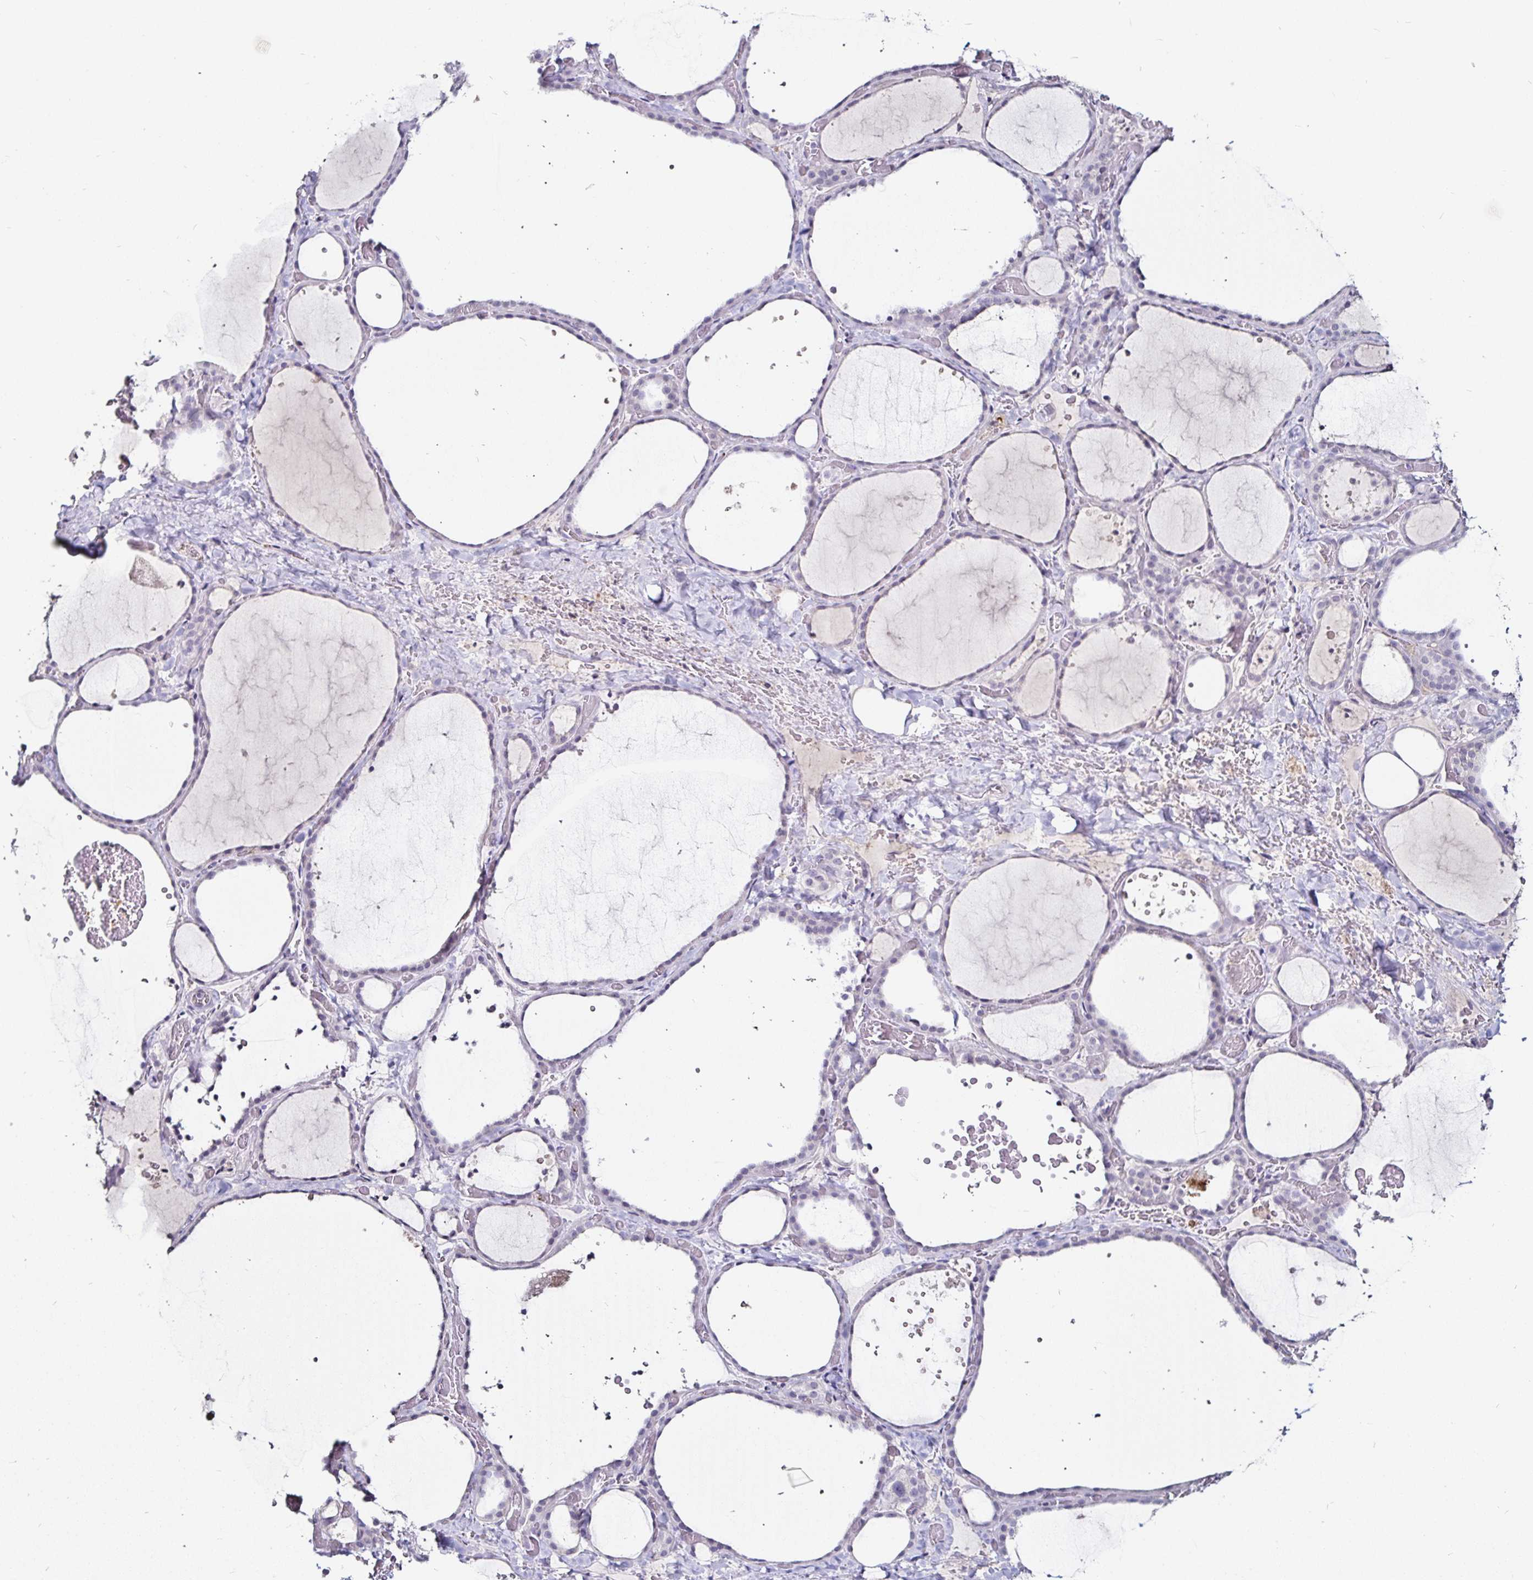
{"staining": {"intensity": "negative", "quantity": "none", "location": "none"}, "tissue": "thyroid gland", "cell_type": "Glandular cells", "image_type": "normal", "snomed": [{"axis": "morphology", "description": "Normal tissue, NOS"}, {"axis": "topography", "description": "Thyroid gland"}], "caption": "Immunohistochemistry of benign thyroid gland demonstrates no expression in glandular cells.", "gene": "FAIM2", "patient": {"sex": "female", "age": 36}}